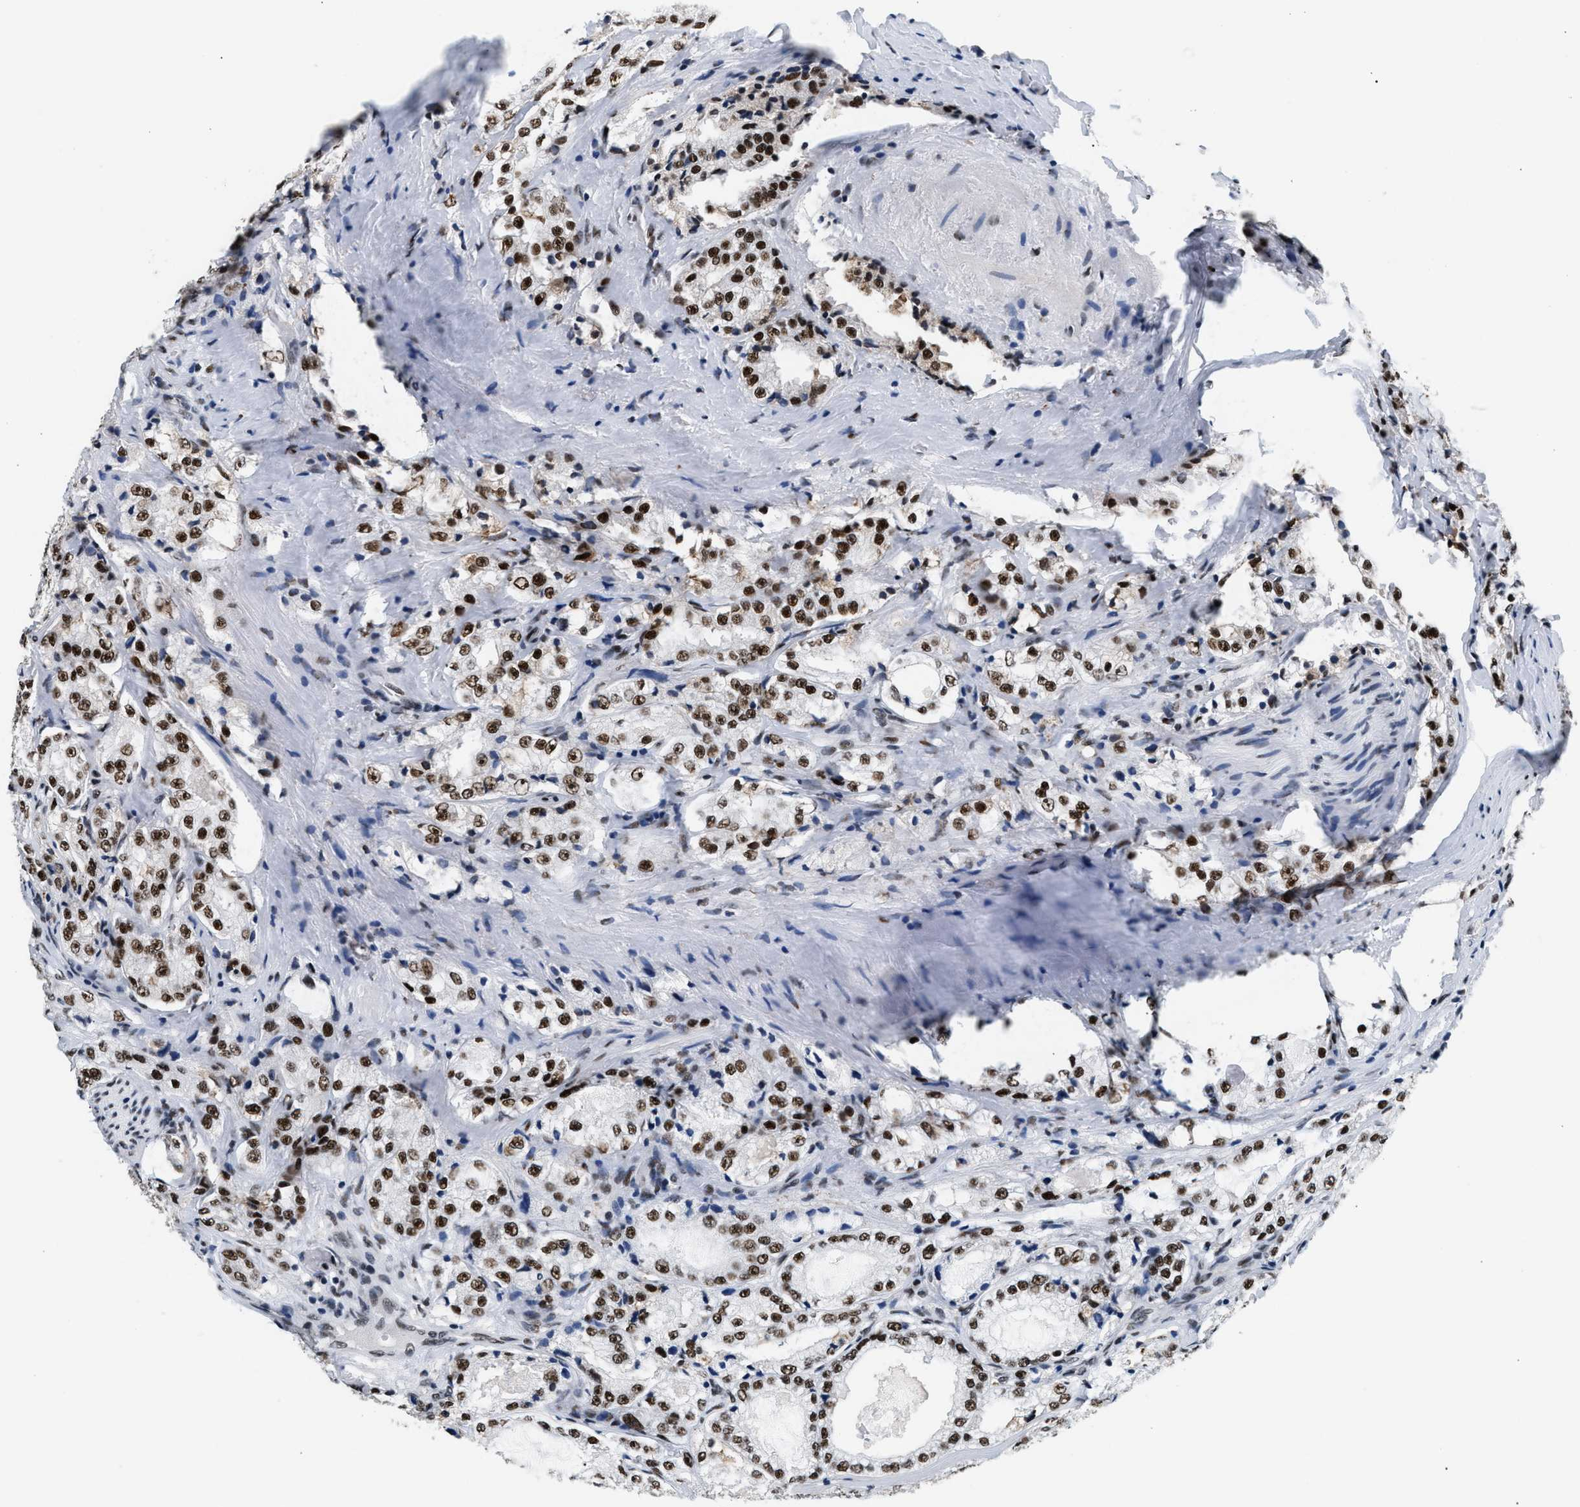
{"staining": {"intensity": "strong", "quantity": ">75%", "location": "nuclear"}, "tissue": "prostate cancer", "cell_type": "Tumor cells", "image_type": "cancer", "snomed": [{"axis": "morphology", "description": "Adenocarcinoma, High grade"}, {"axis": "topography", "description": "Prostate"}], "caption": "Immunohistochemical staining of prostate adenocarcinoma (high-grade) exhibits high levels of strong nuclear staining in approximately >75% of tumor cells.", "gene": "RAD50", "patient": {"sex": "male", "age": 73}}